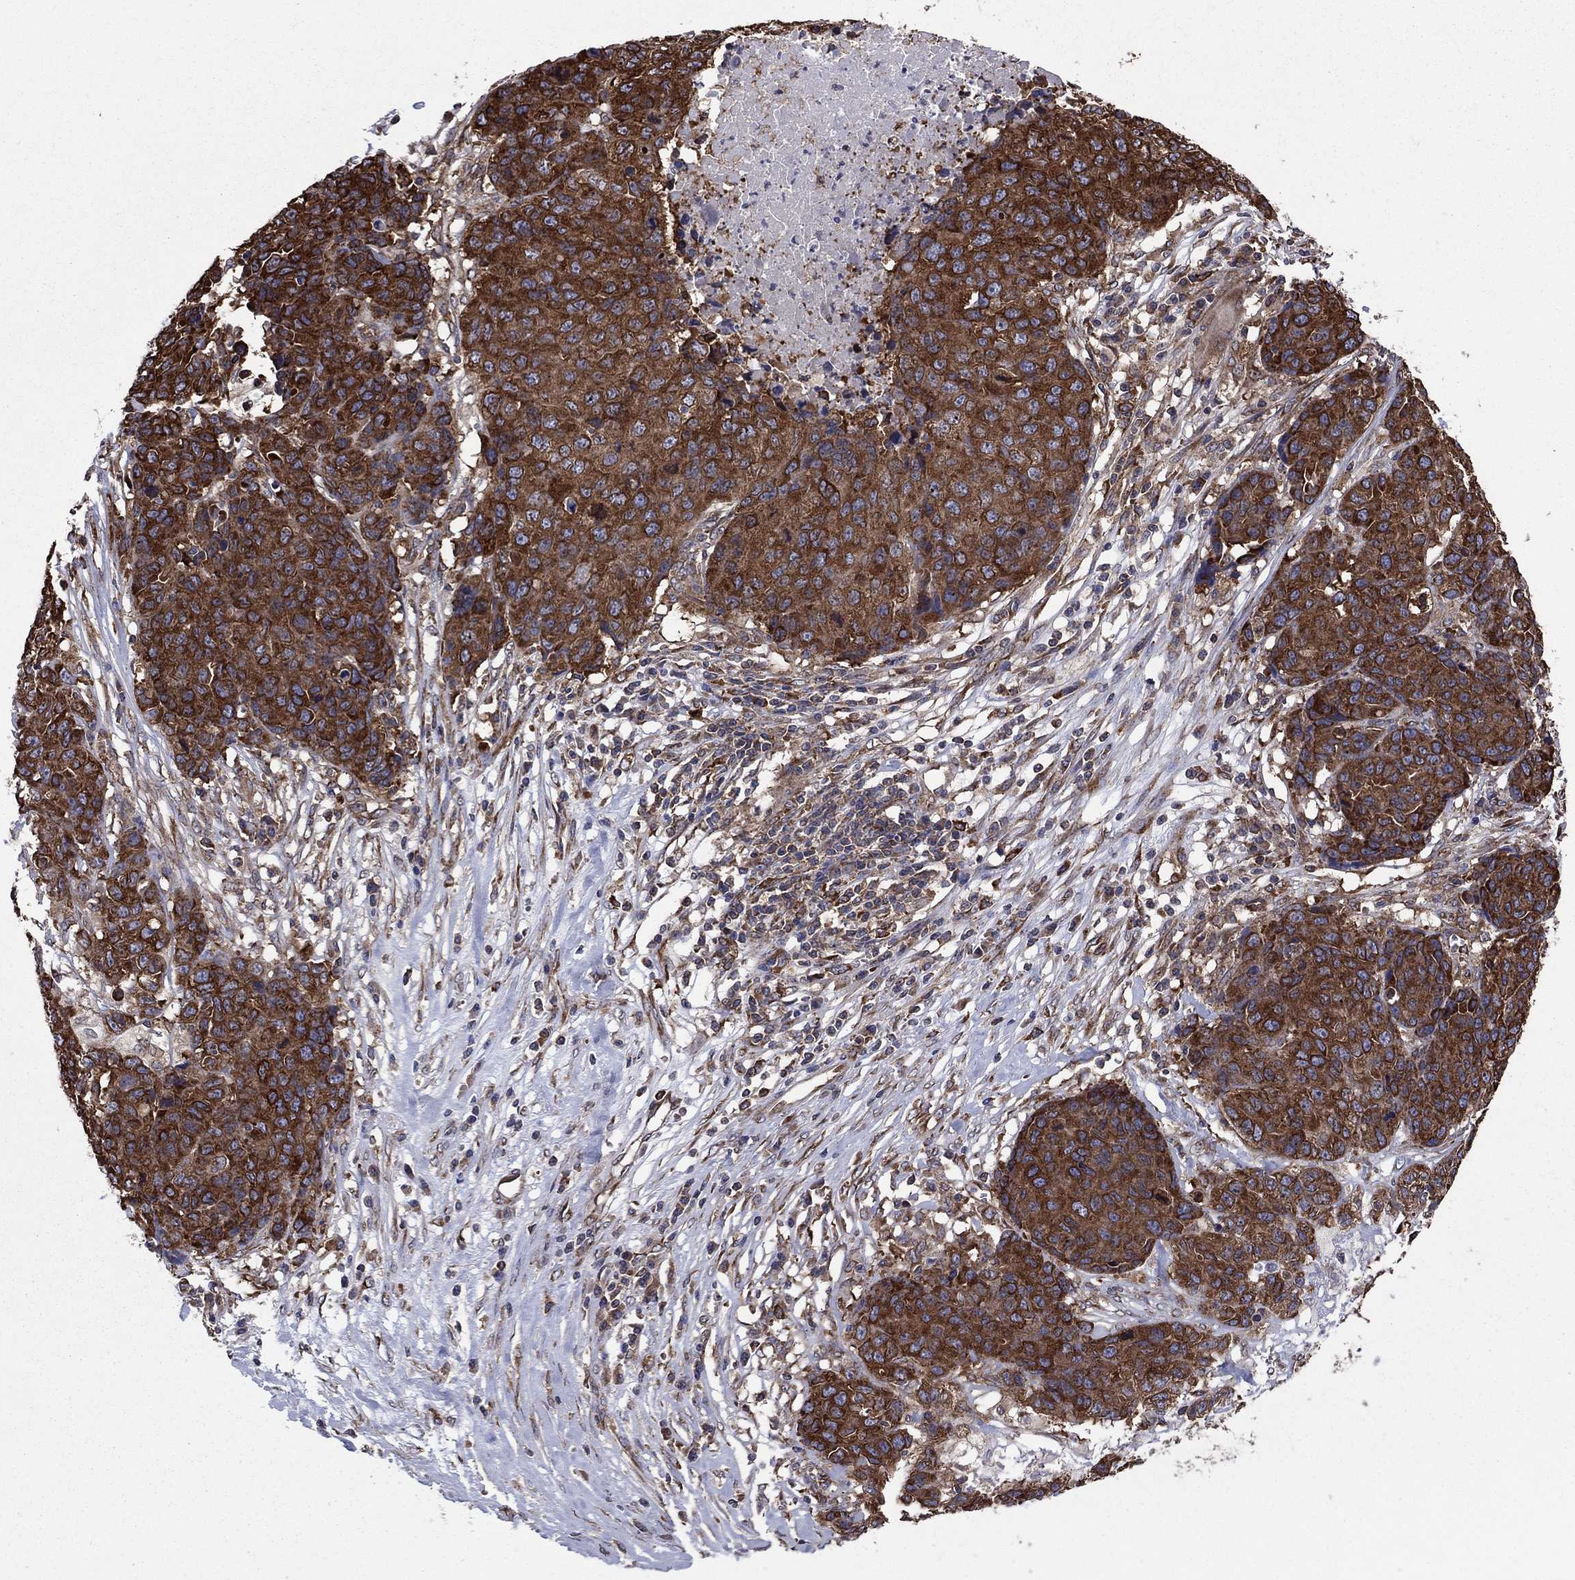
{"staining": {"intensity": "strong", "quantity": ">75%", "location": "cytoplasmic/membranous"}, "tissue": "ovarian cancer", "cell_type": "Tumor cells", "image_type": "cancer", "snomed": [{"axis": "morphology", "description": "Cystadenocarcinoma, serous, NOS"}, {"axis": "topography", "description": "Ovary"}], "caption": "Immunohistochemistry histopathology image of human ovarian cancer stained for a protein (brown), which shows high levels of strong cytoplasmic/membranous positivity in approximately >75% of tumor cells.", "gene": "YBX1", "patient": {"sex": "female", "age": 87}}